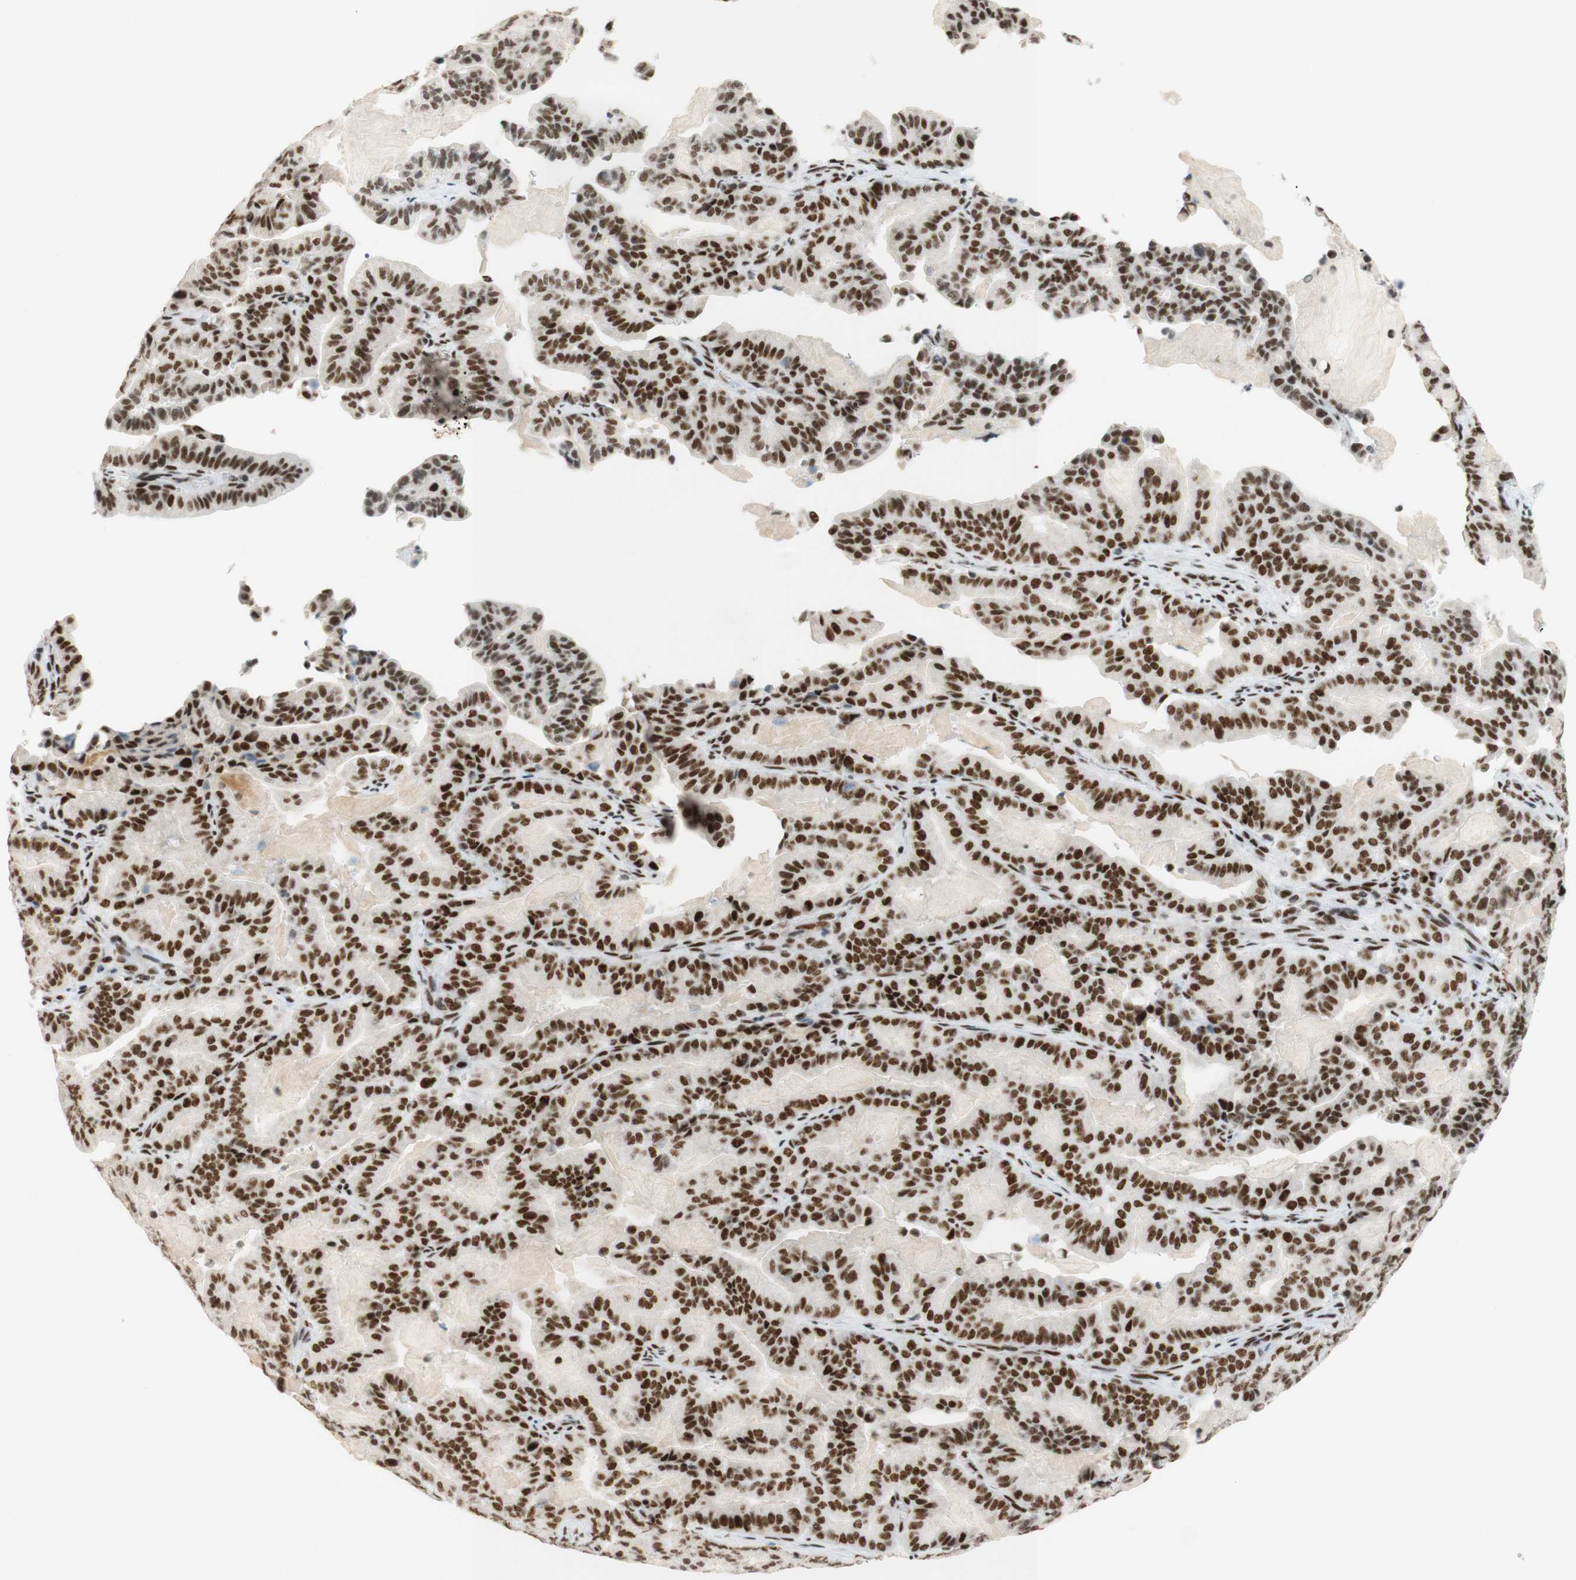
{"staining": {"intensity": "strong", "quantity": ">75%", "location": "nuclear"}, "tissue": "pancreatic cancer", "cell_type": "Tumor cells", "image_type": "cancer", "snomed": [{"axis": "morphology", "description": "Adenocarcinoma, NOS"}, {"axis": "topography", "description": "Pancreas"}], "caption": "The micrograph displays immunohistochemical staining of adenocarcinoma (pancreatic). There is strong nuclear expression is identified in about >75% of tumor cells.", "gene": "RNF20", "patient": {"sex": "male", "age": 63}}